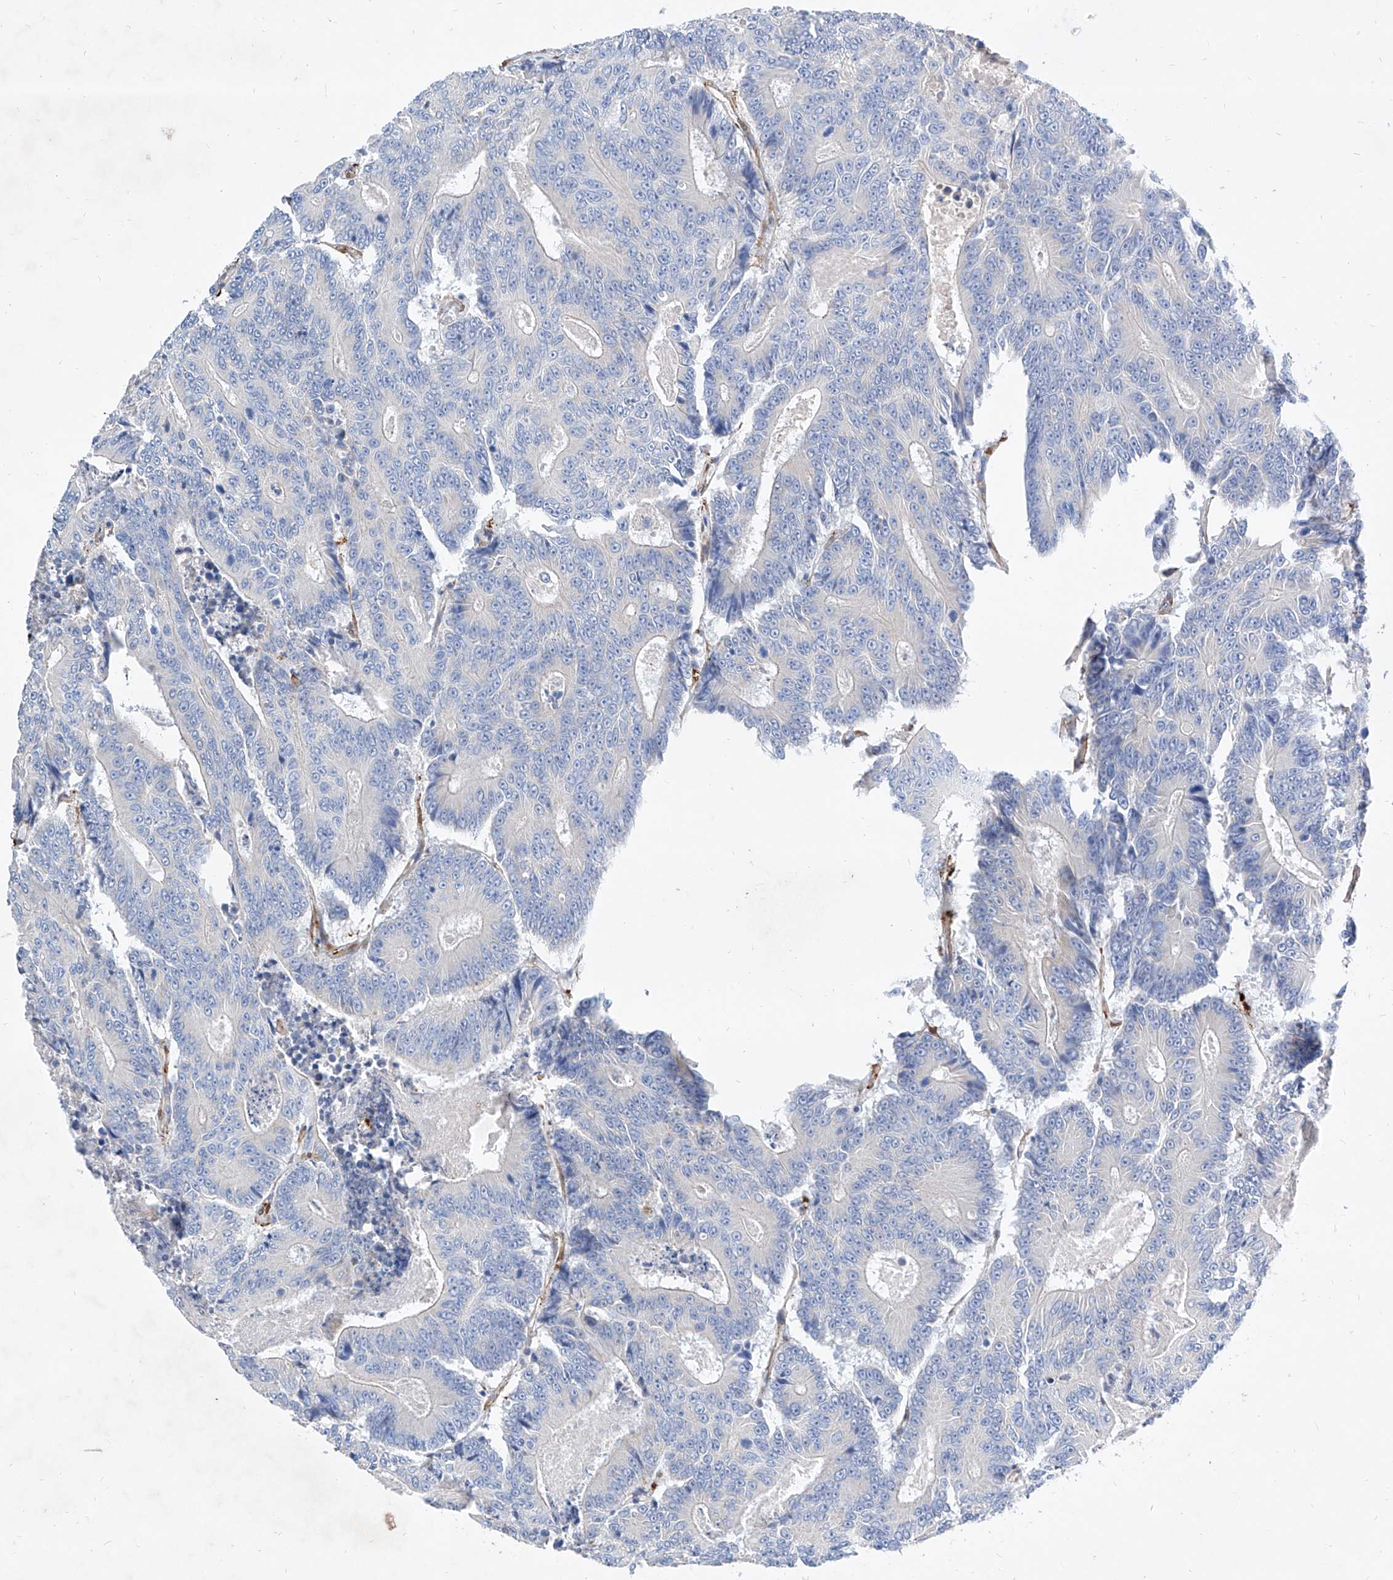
{"staining": {"intensity": "negative", "quantity": "none", "location": "none"}, "tissue": "colorectal cancer", "cell_type": "Tumor cells", "image_type": "cancer", "snomed": [{"axis": "morphology", "description": "Adenocarcinoma, NOS"}, {"axis": "topography", "description": "Colon"}], "caption": "Immunohistochemistry photomicrograph of neoplastic tissue: adenocarcinoma (colorectal) stained with DAB shows no significant protein expression in tumor cells.", "gene": "TAS2R60", "patient": {"sex": "male", "age": 83}}